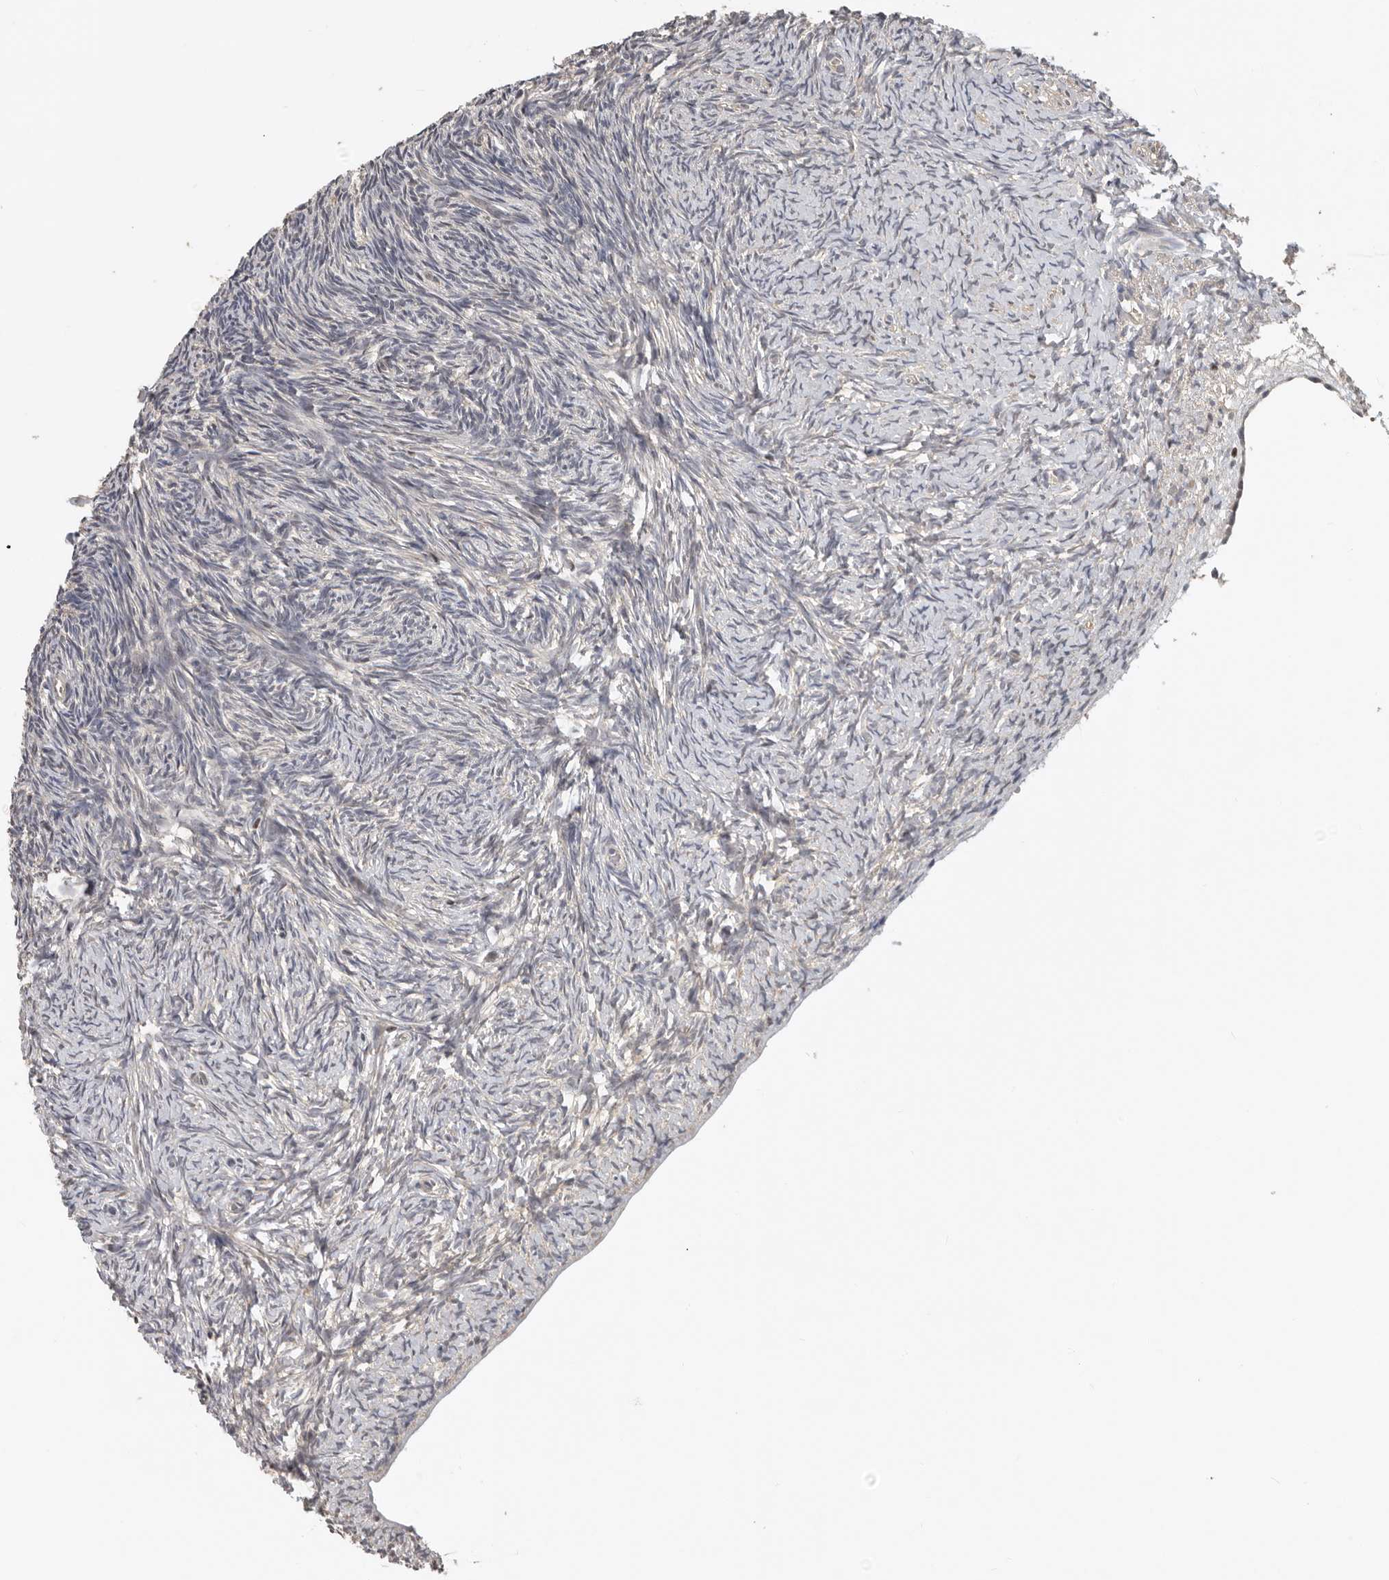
{"staining": {"intensity": "moderate", "quantity": ">75%", "location": "cytoplasmic/membranous"}, "tissue": "ovary", "cell_type": "Follicle cells", "image_type": "normal", "snomed": [{"axis": "morphology", "description": "Normal tissue, NOS"}, {"axis": "topography", "description": "Ovary"}], "caption": "Brown immunohistochemical staining in unremarkable human ovary displays moderate cytoplasmic/membranous positivity in about >75% of follicle cells. (IHC, brightfield microscopy, high magnification).", "gene": "HENMT1", "patient": {"sex": "female", "age": 34}}